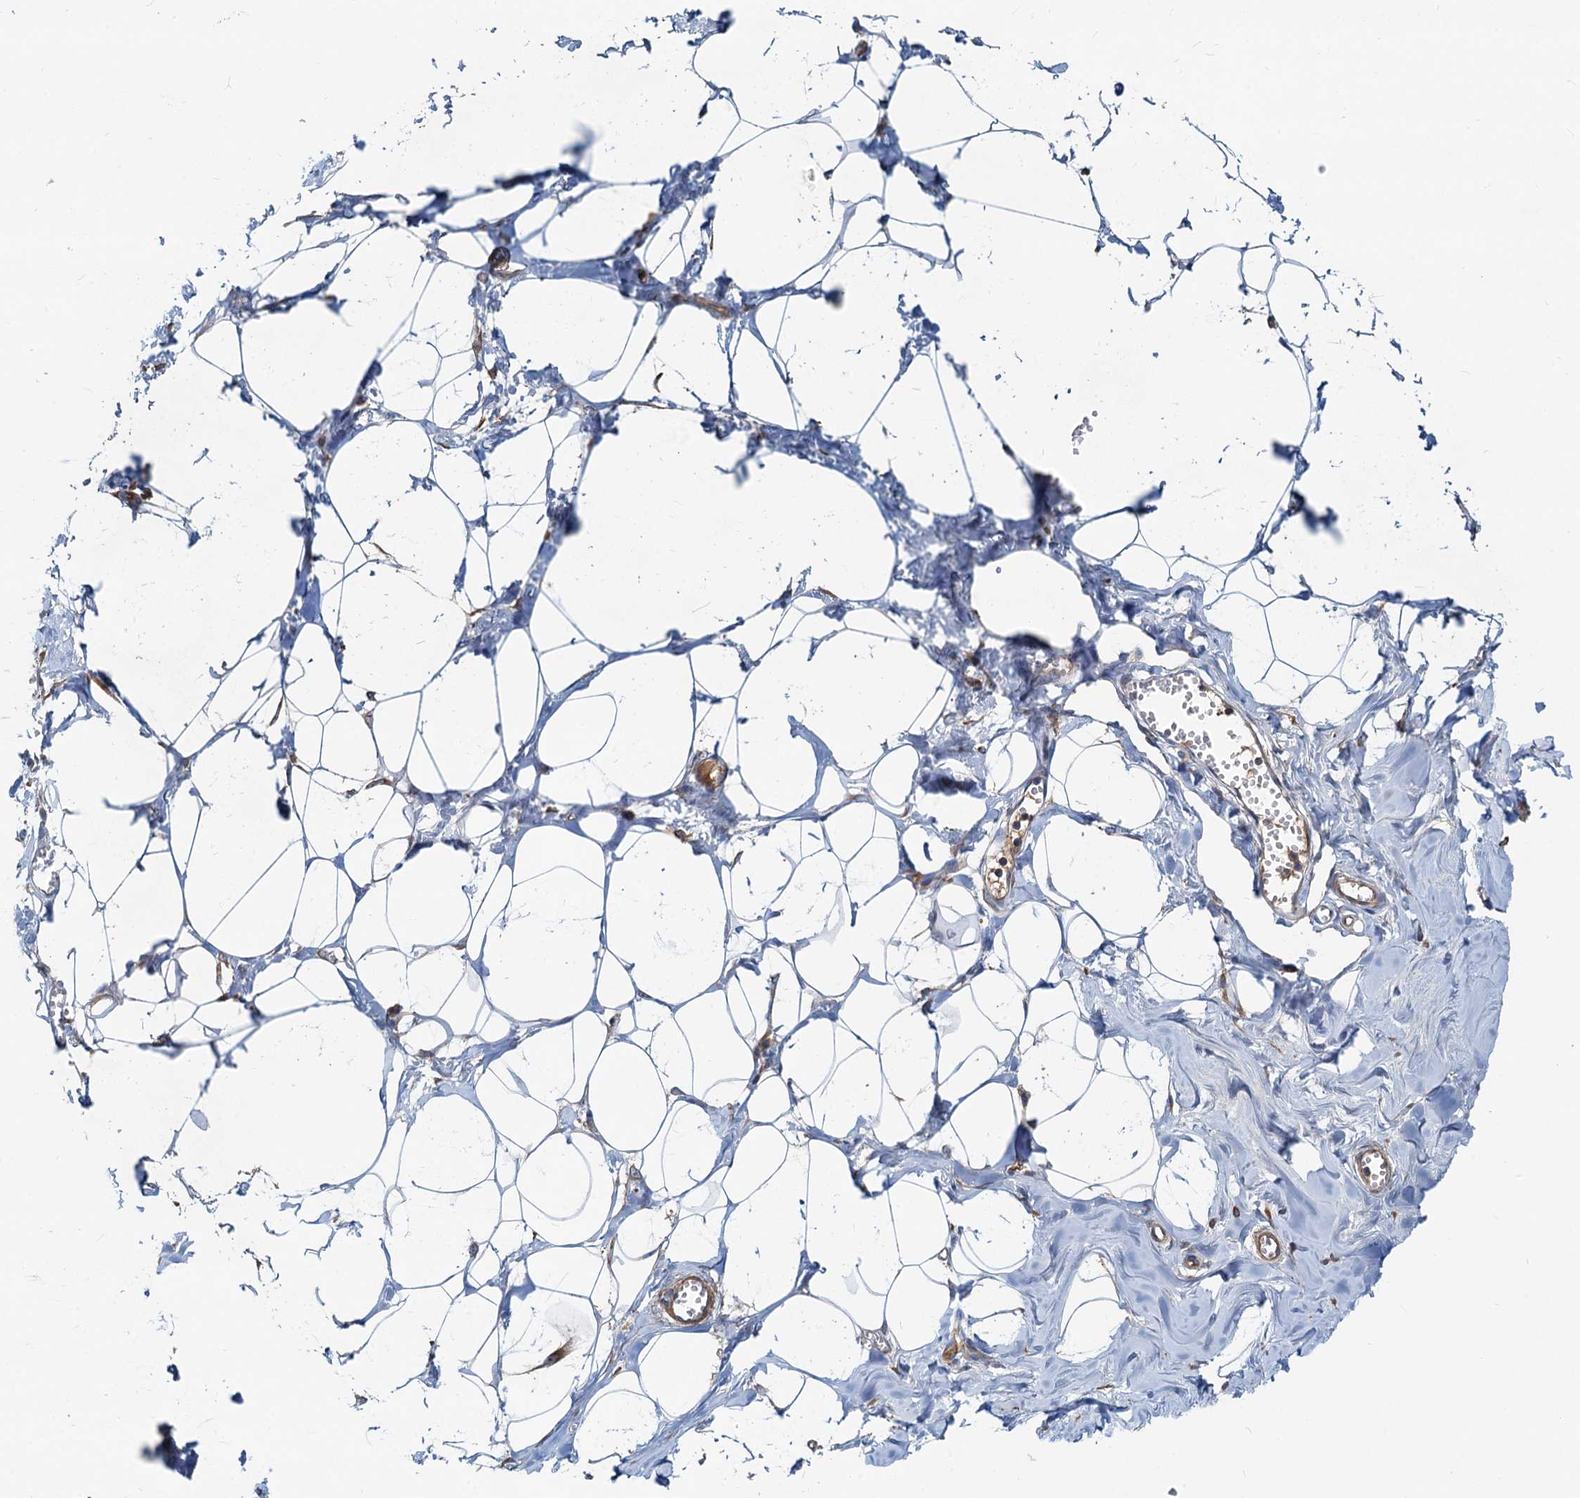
{"staining": {"intensity": "negative", "quantity": "none", "location": "none"}, "tissue": "breast", "cell_type": "Adipocytes", "image_type": "normal", "snomed": [{"axis": "morphology", "description": "Normal tissue, NOS"}, {"axis": "topography", "description": "Breast"}], "caption": "Adipocytes show no significant expression in normal breast. (Brightfield microscopy of DAB (3,3'-diaminobenzidine) immunohistochemistry (IHC) at high magnification).", "gene": "LNX2", "patient": {"sex": "female", "age": 27}}